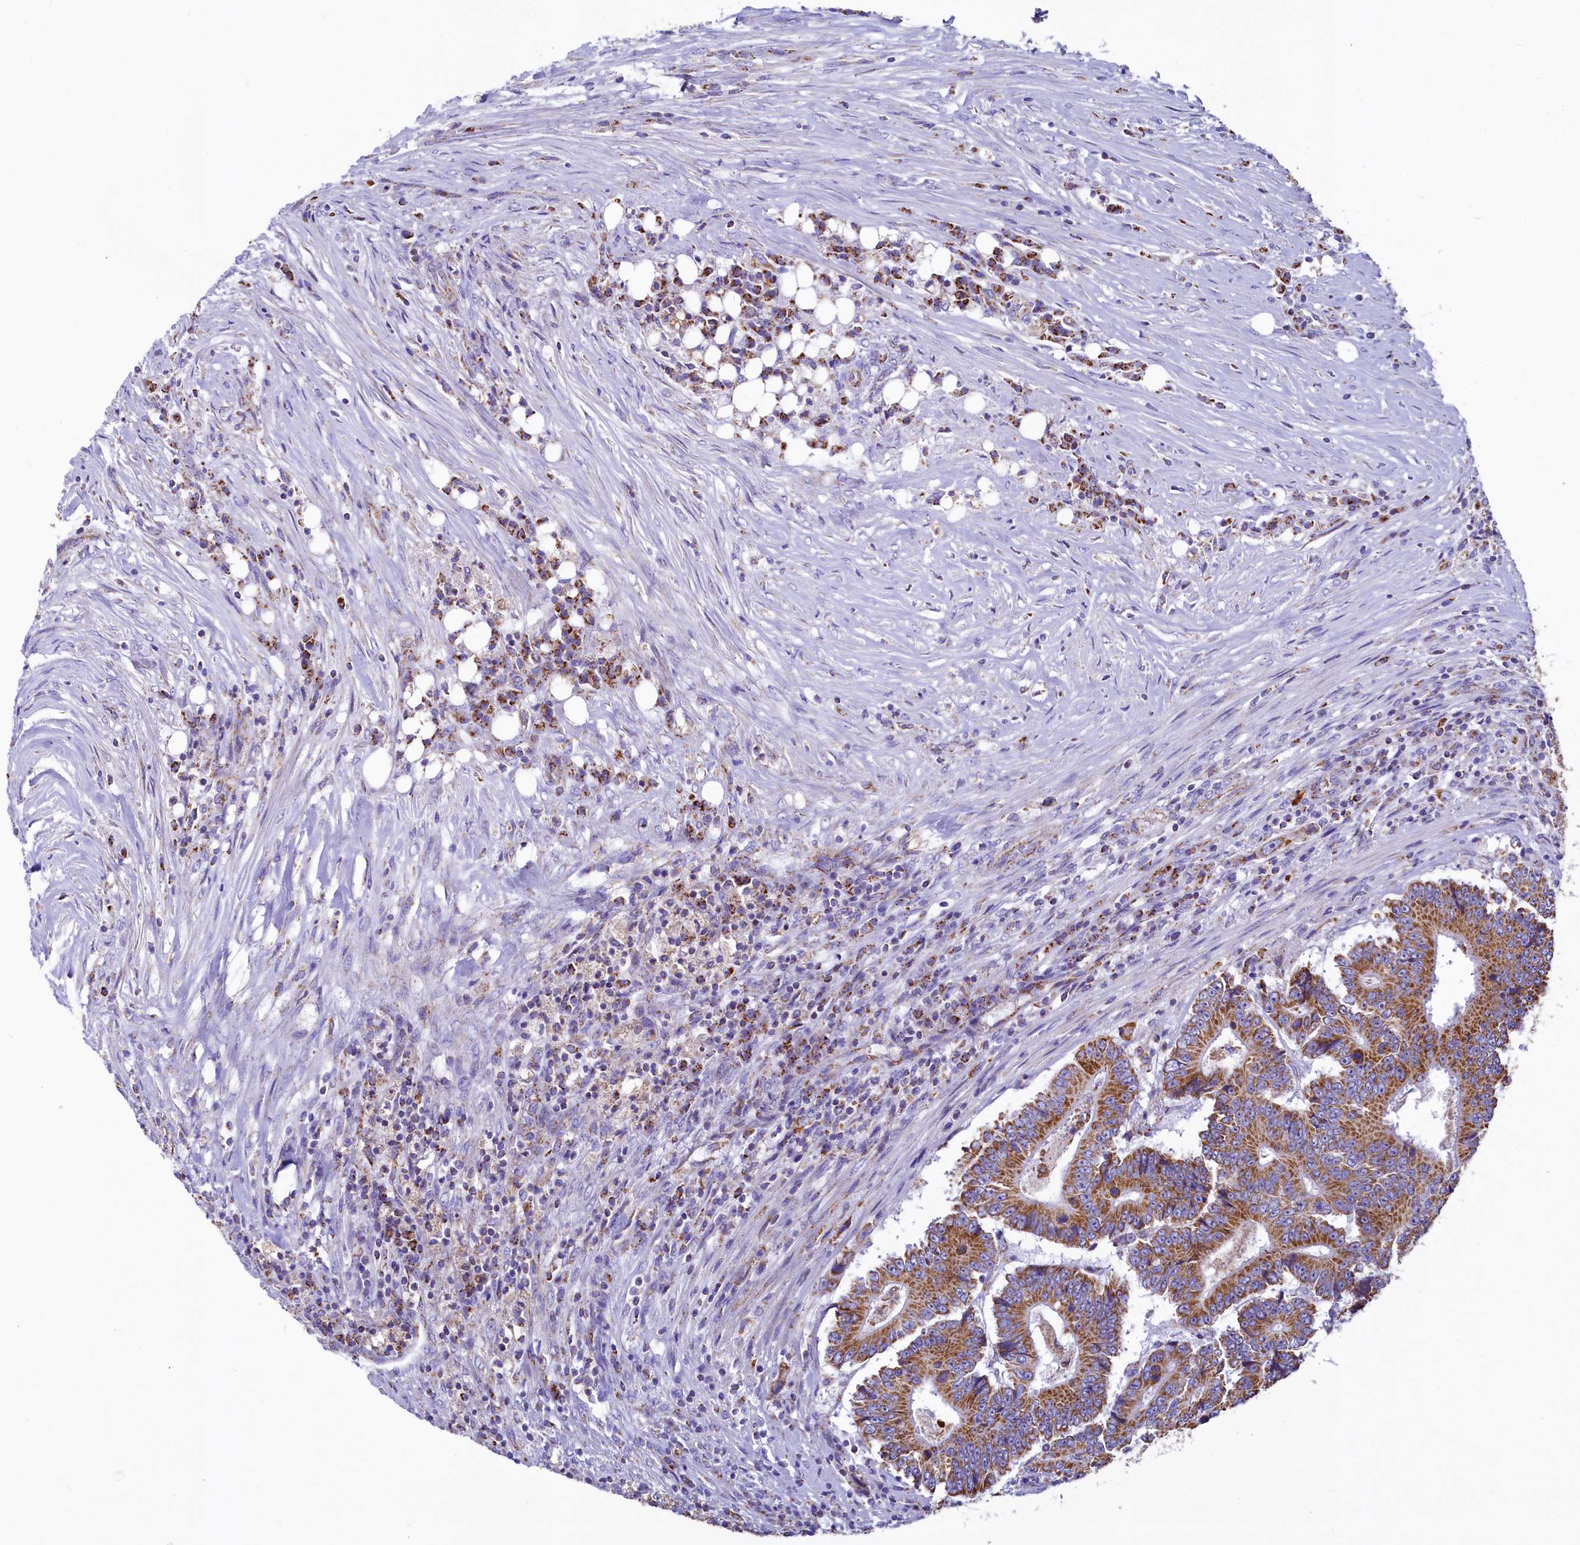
{"staining": {"intensity": "moderate", "quantity": ">75%", "location": "cytoplasmic/membranous"}, "tissue": "colorectal cancer", "cell_type": "Tumor cells", "image_type": "cancer", "snomed": [{"axis": "morphology", "description": "Adenocarcinoma, NOS"}, {"axis": "topography", "description": "Colon"}], "caption": "Protein staining of colorectal cancer tissue displays moderate cytoplasmic/membranous expression in about >75% of tumor cells.", "gene": "IDH3A", "patient": {"sex": "male", "age": 83}}